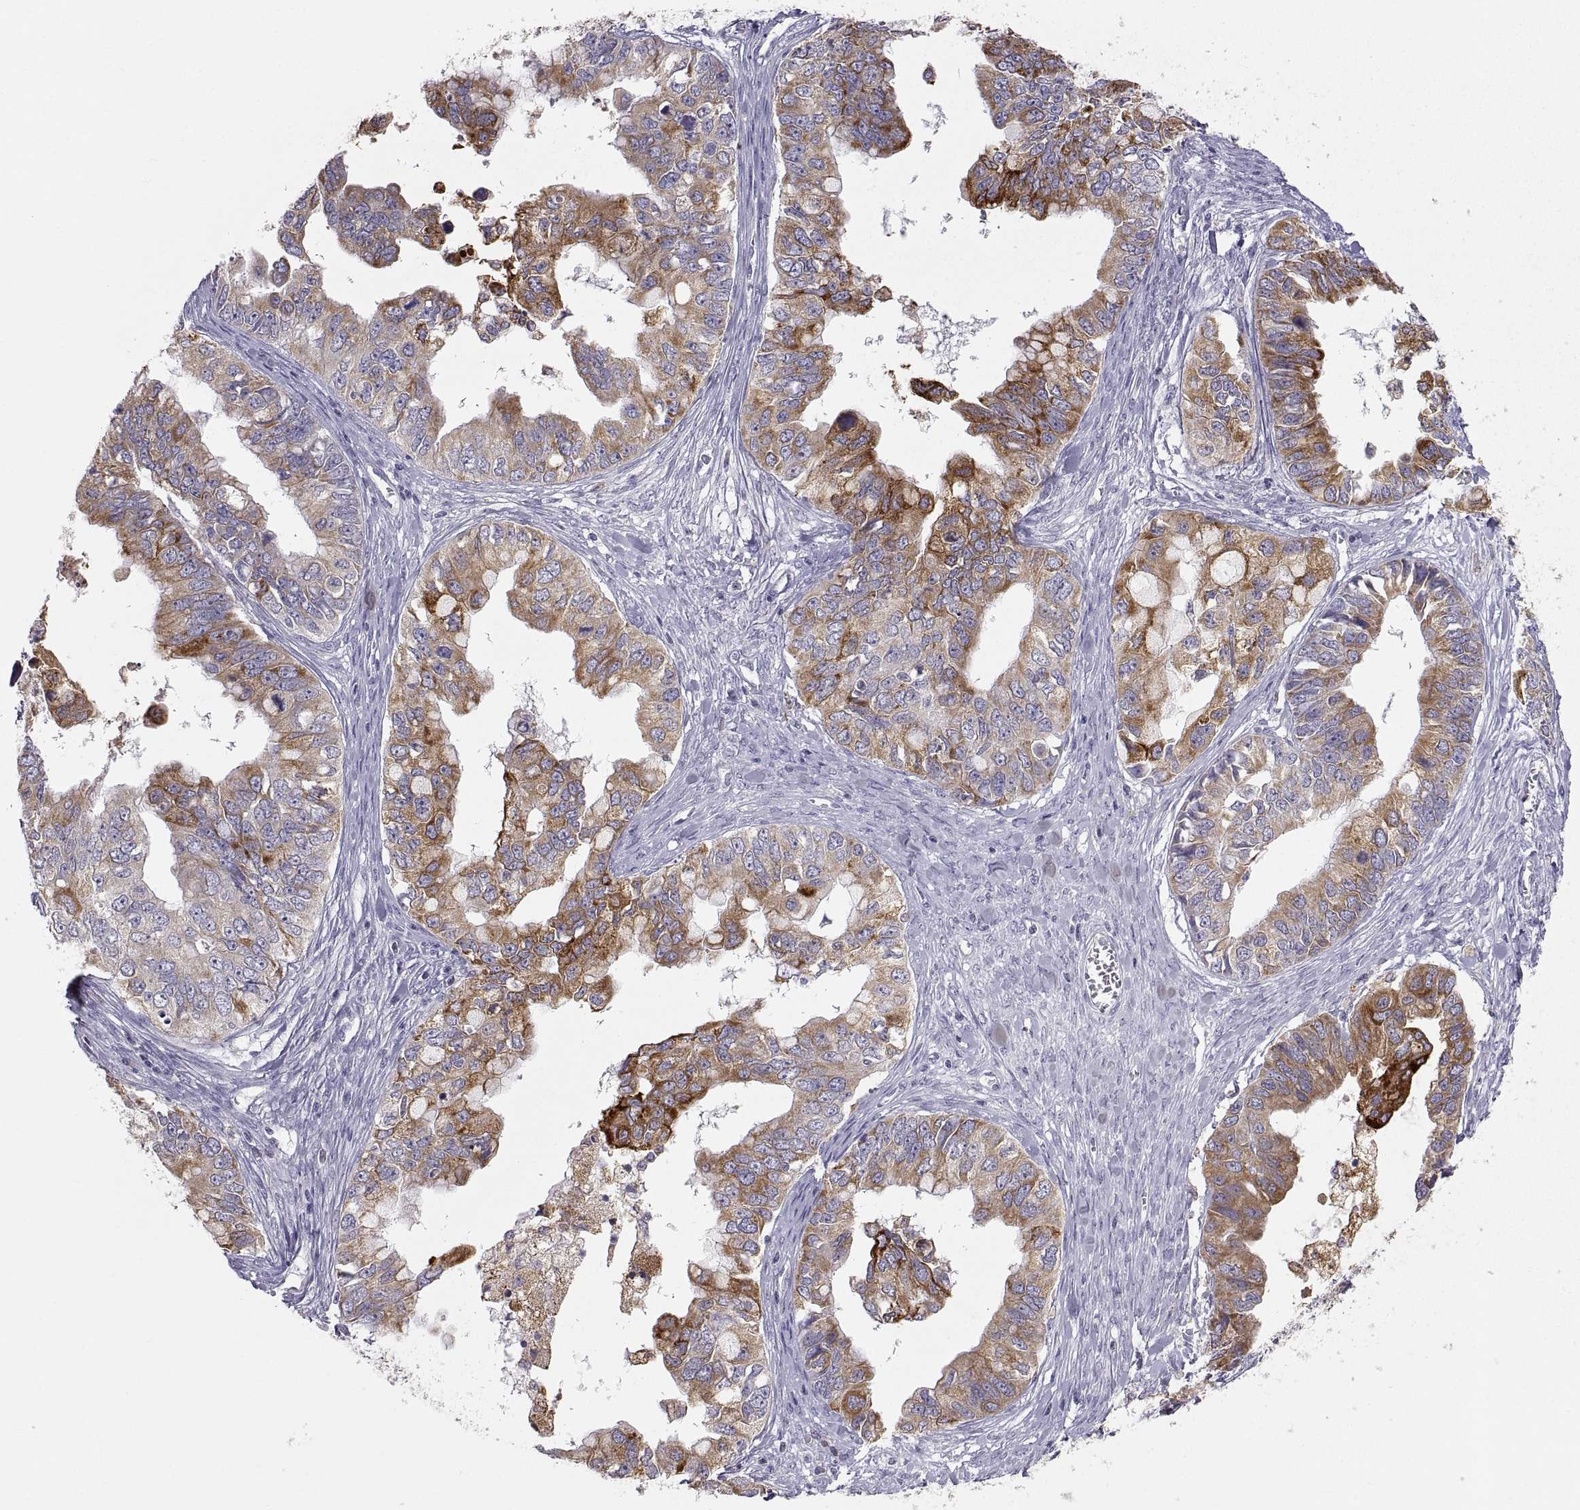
{"staining": {"intensity": "moderate", "quantity": ">75%", "location": "cytoplasmic/membranous"}, "tissue": "ovarian cancer", "cell_type": "Tumor cells", "image_type": "cancer", "snomed": [{"axis": "morphology", "description": "Cystadenocarcinoma, mucinous, NOS"}, {"axis": "topography", "description": "Ovary"}], "caption": "Tumor cells show moderate cytoplasmic/membranous expression in approximately >75% of cells in ovarian cancer (mucinous cystadenocarcinoma). The protein is shown in brown color, while the nuclei are stained blue.", "gene": "ERO1A", "patient": {"sex": "female", "age": 76}}